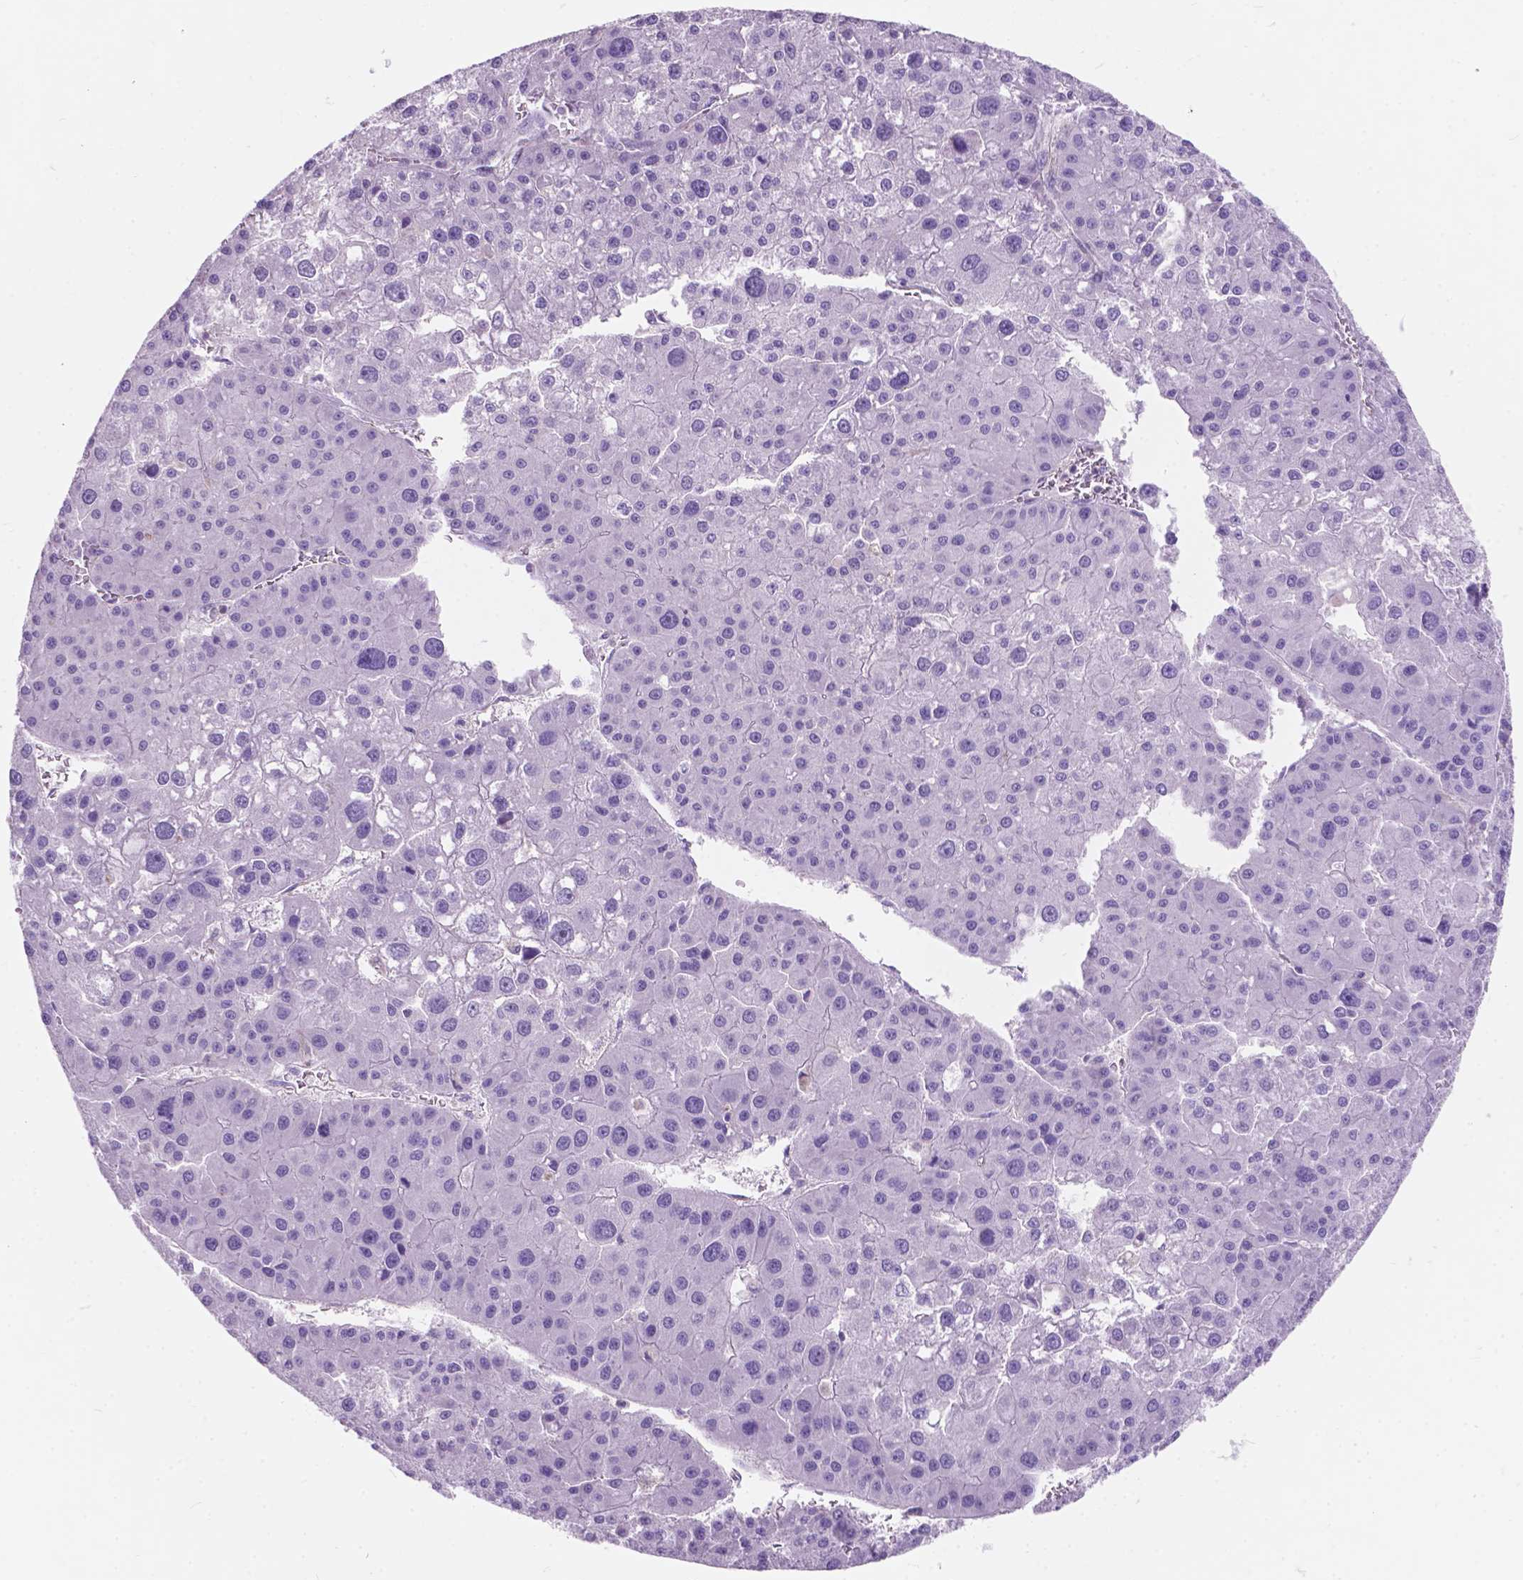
{"staining": {"intensity": "negative", "quantity": "none", "location": "none"}, "tissue": "liver cancer", "cell_type": "Tumor cells", "image_type": "cancer", "snomed": [{"axis": "morphology", "description": "Carcinoma, Hepatocellular, NOS"}, {"axis": "topography", "description": "Liver"}], "caption": "High magnification brightfield microscopy of hepatocellular carcinoma (liver) stained with DAB (brown) and counterstained with hematoxylin (blue): tumor cells show no significant expression.", "gene": "AMOT", "patient": {"sex": "male", "age": 73}}